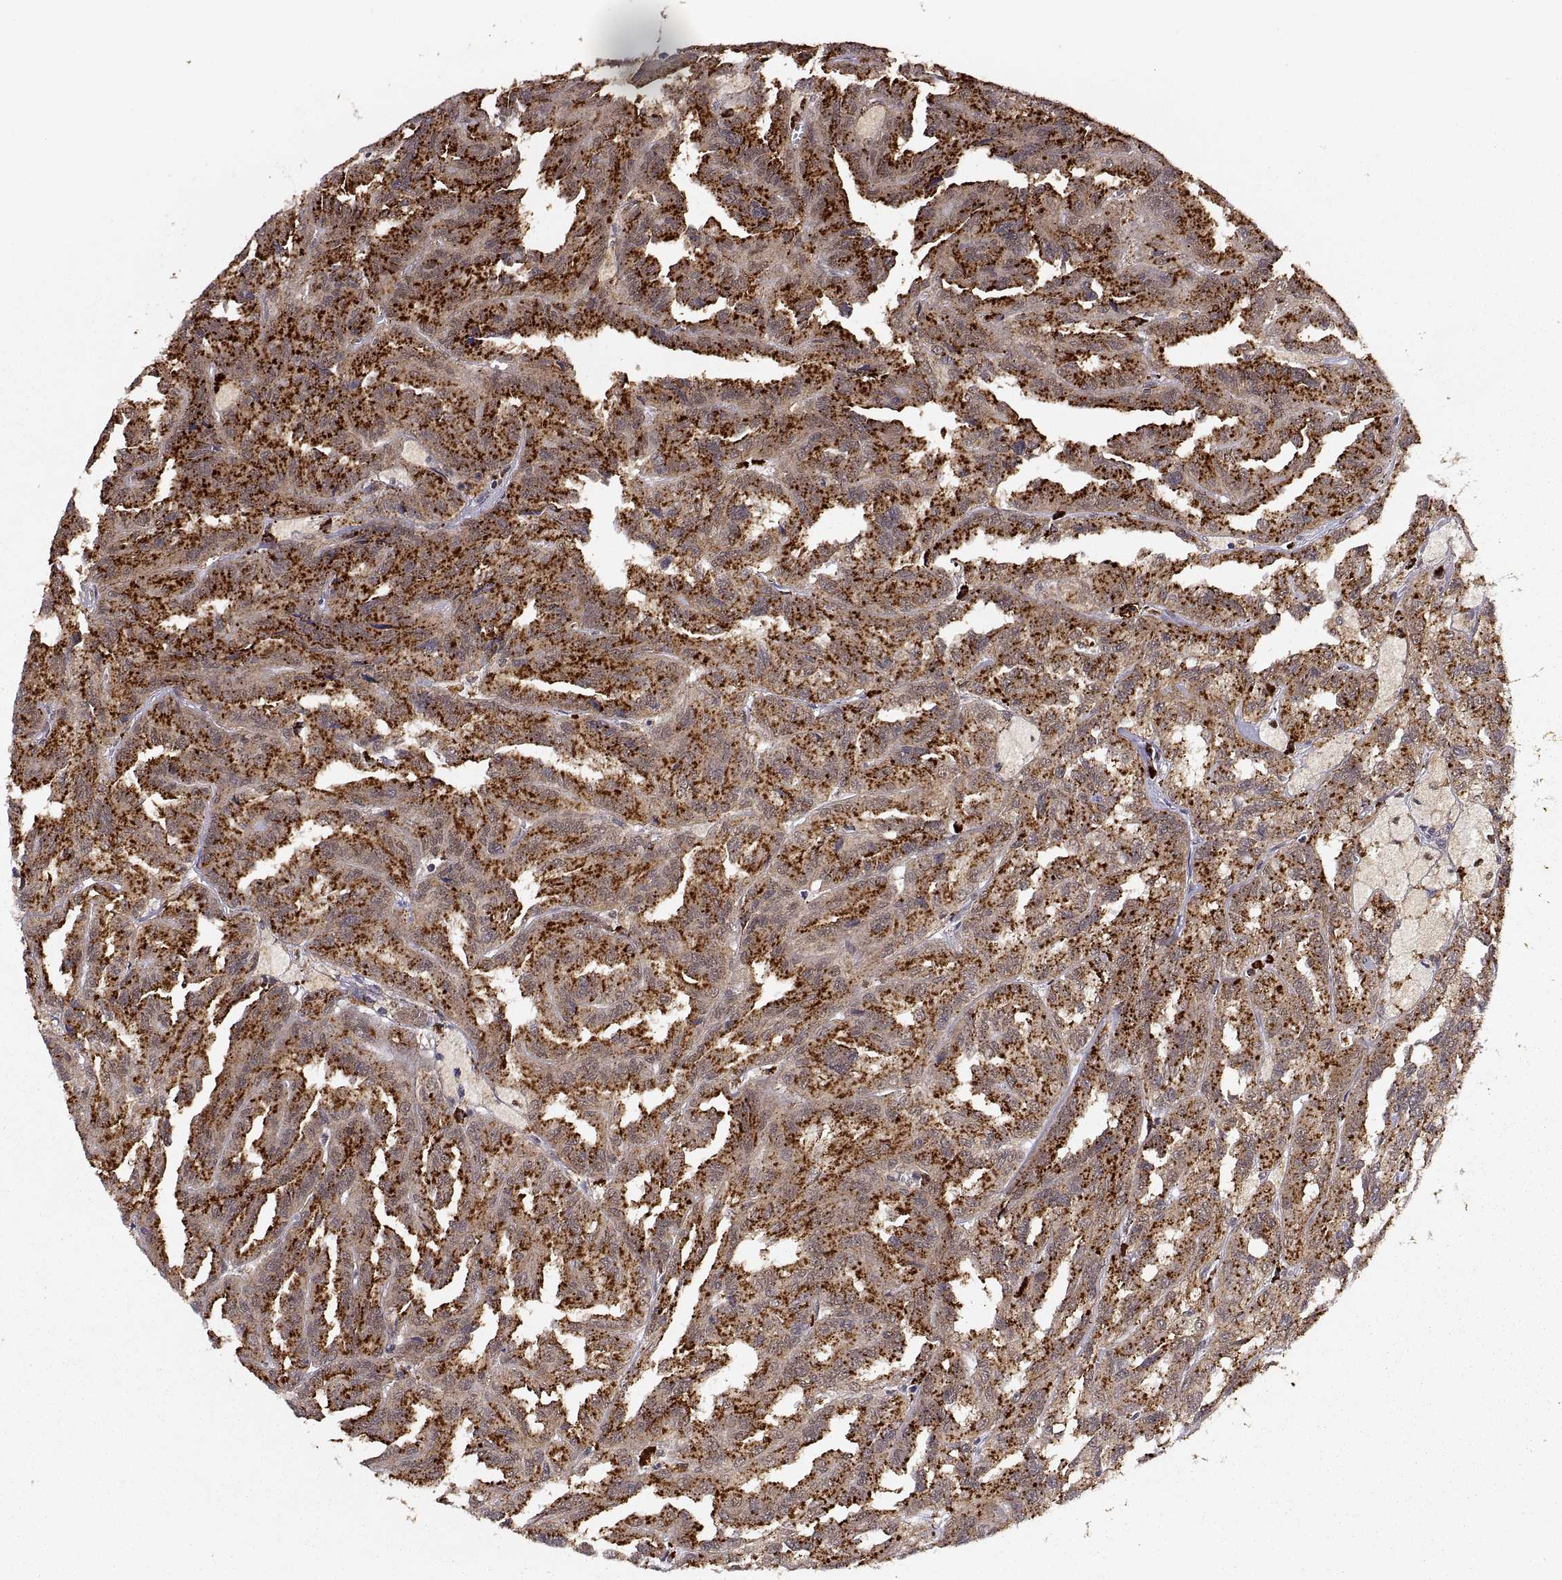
{"staining": {"intensity": "strong", "quantity": ">75%", "location": "cytoplasmic/membranous"}, "tissue": "renal cancer", "cell_type": "Tumor cells", "image_type": "cancer", "snomed": [{"axis": "morphology", "description": "Adenocarcinoma, NOS"}, {"axis": "topography", "description": "Kidney"}], "caption": "Renal cancer (adenocarcinoma) stained with a brown dye shows strong cytoplasmic/membranous positive positivity in about >75% of tumor cells.", "gene": "PSMC2", "patient": {"sex": "male", "age": 79}}